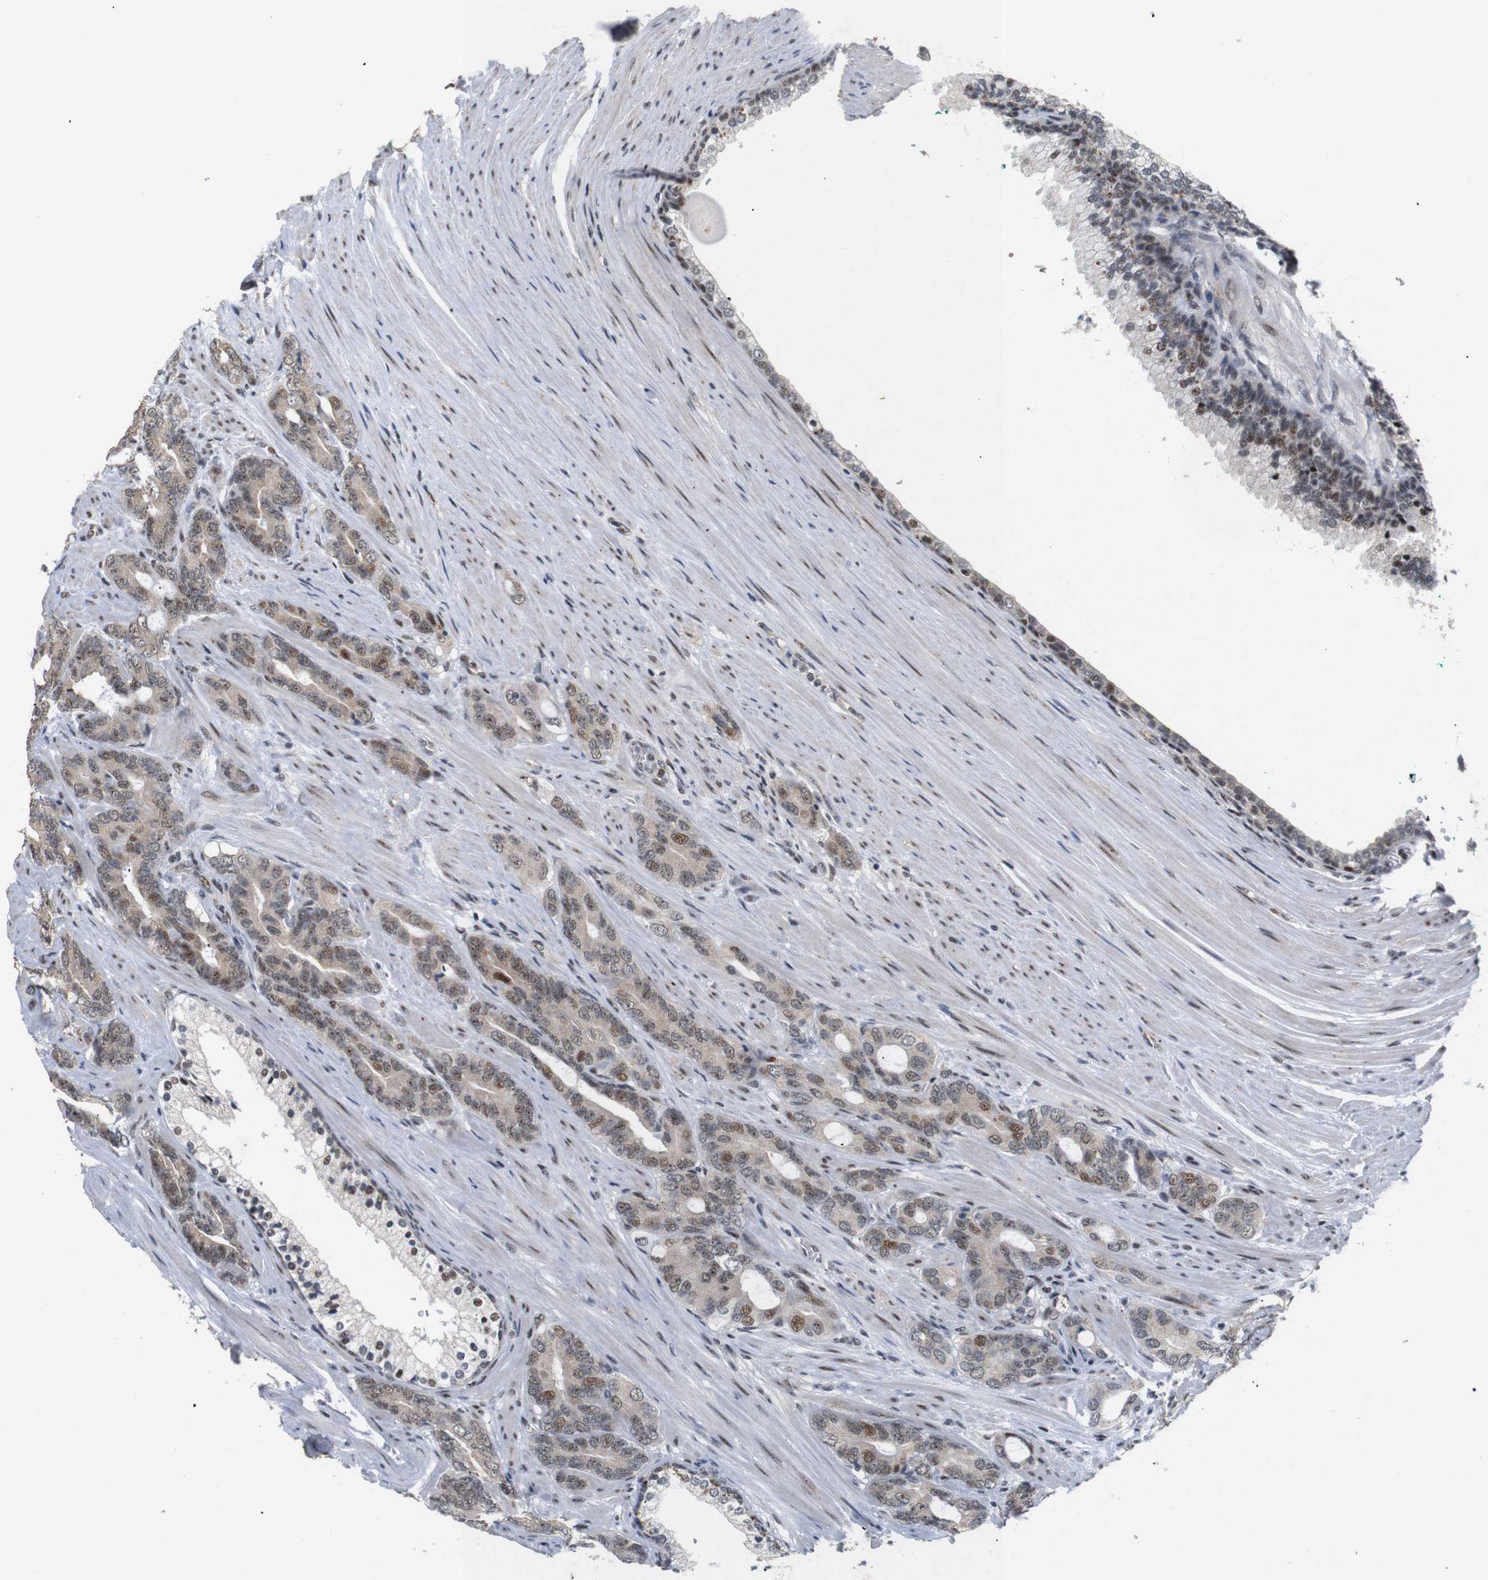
{"staining": {"intensity": "weak", "quantity": ">75%", "location": "cytoplasmic/membranous,nuclear"}, "tissue": "prostate cancer", "cell_type": "Tumor cells", "image_type": "cancer", "snomed": [{"axis": "morphology", "description": "Adenocarcinoma, Low grade"}, {"axis": "topography", "description": "Prostate"}], "caption": "Adenocarcinoma (low-grade) (prostate) tissue demonstrates weak cytoplasmic/membranous and nuclear positivity in about >75% of tumor cells", "gene": "PYM1", "patient": {"sex": "male", "age": 63}}